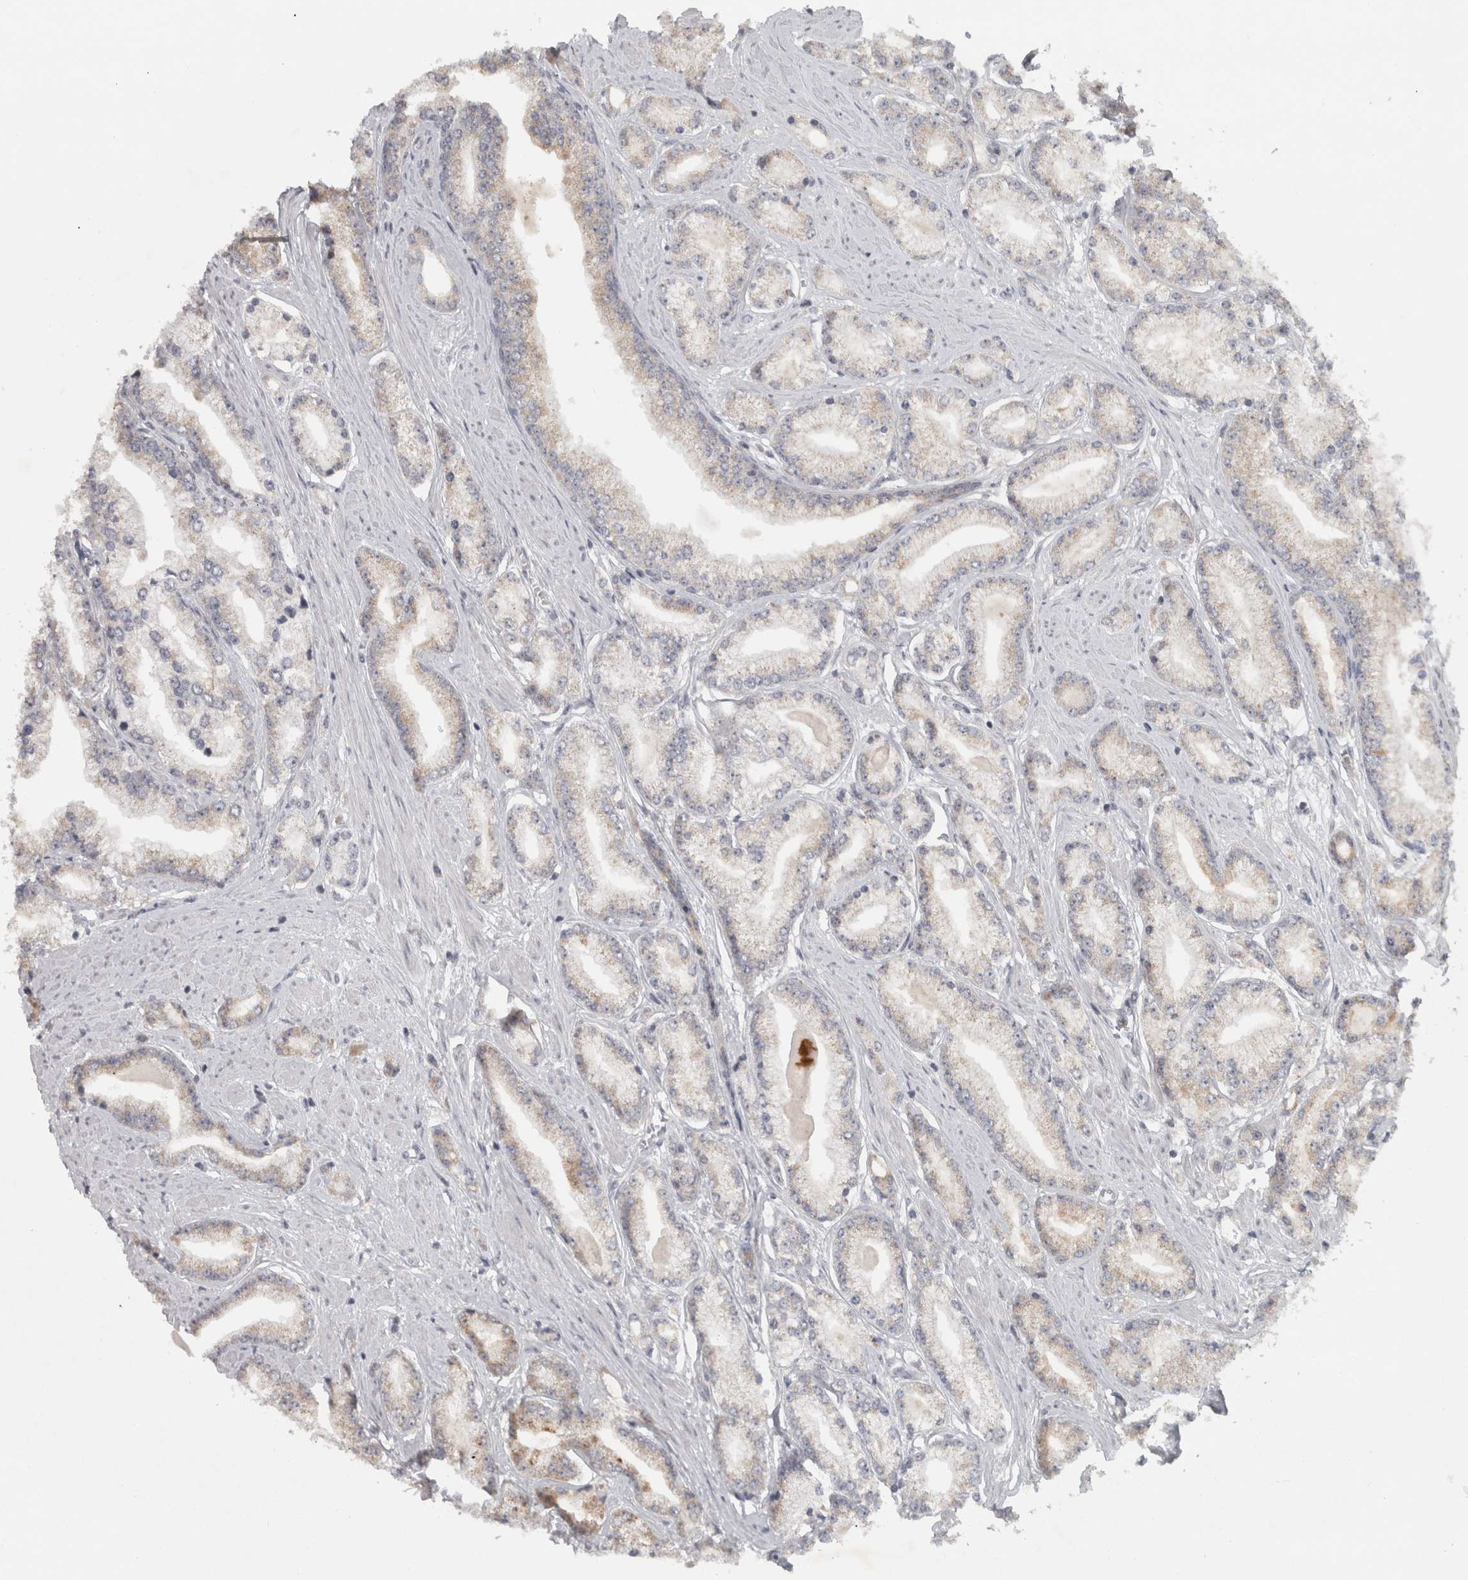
{"staining": {"intensity": "weak", "quantity": "<25%", "location": "cytoplasmic/membranous"}, "tissue": "prostate cancer", "cell_type": "Tumor cells", "image_type": "cancer", "snomed": [{"axis": "morphology", "description": "Adenocarcinoma, Low grade"}, {"axis": "topography", "description": "Prostate"}], "caption": "Histopathology image shows no significant protein staining in tumor cells of prostate cancer.", "gene": "PTPRN2", "patient": {"sex": "male", "age": 62}}